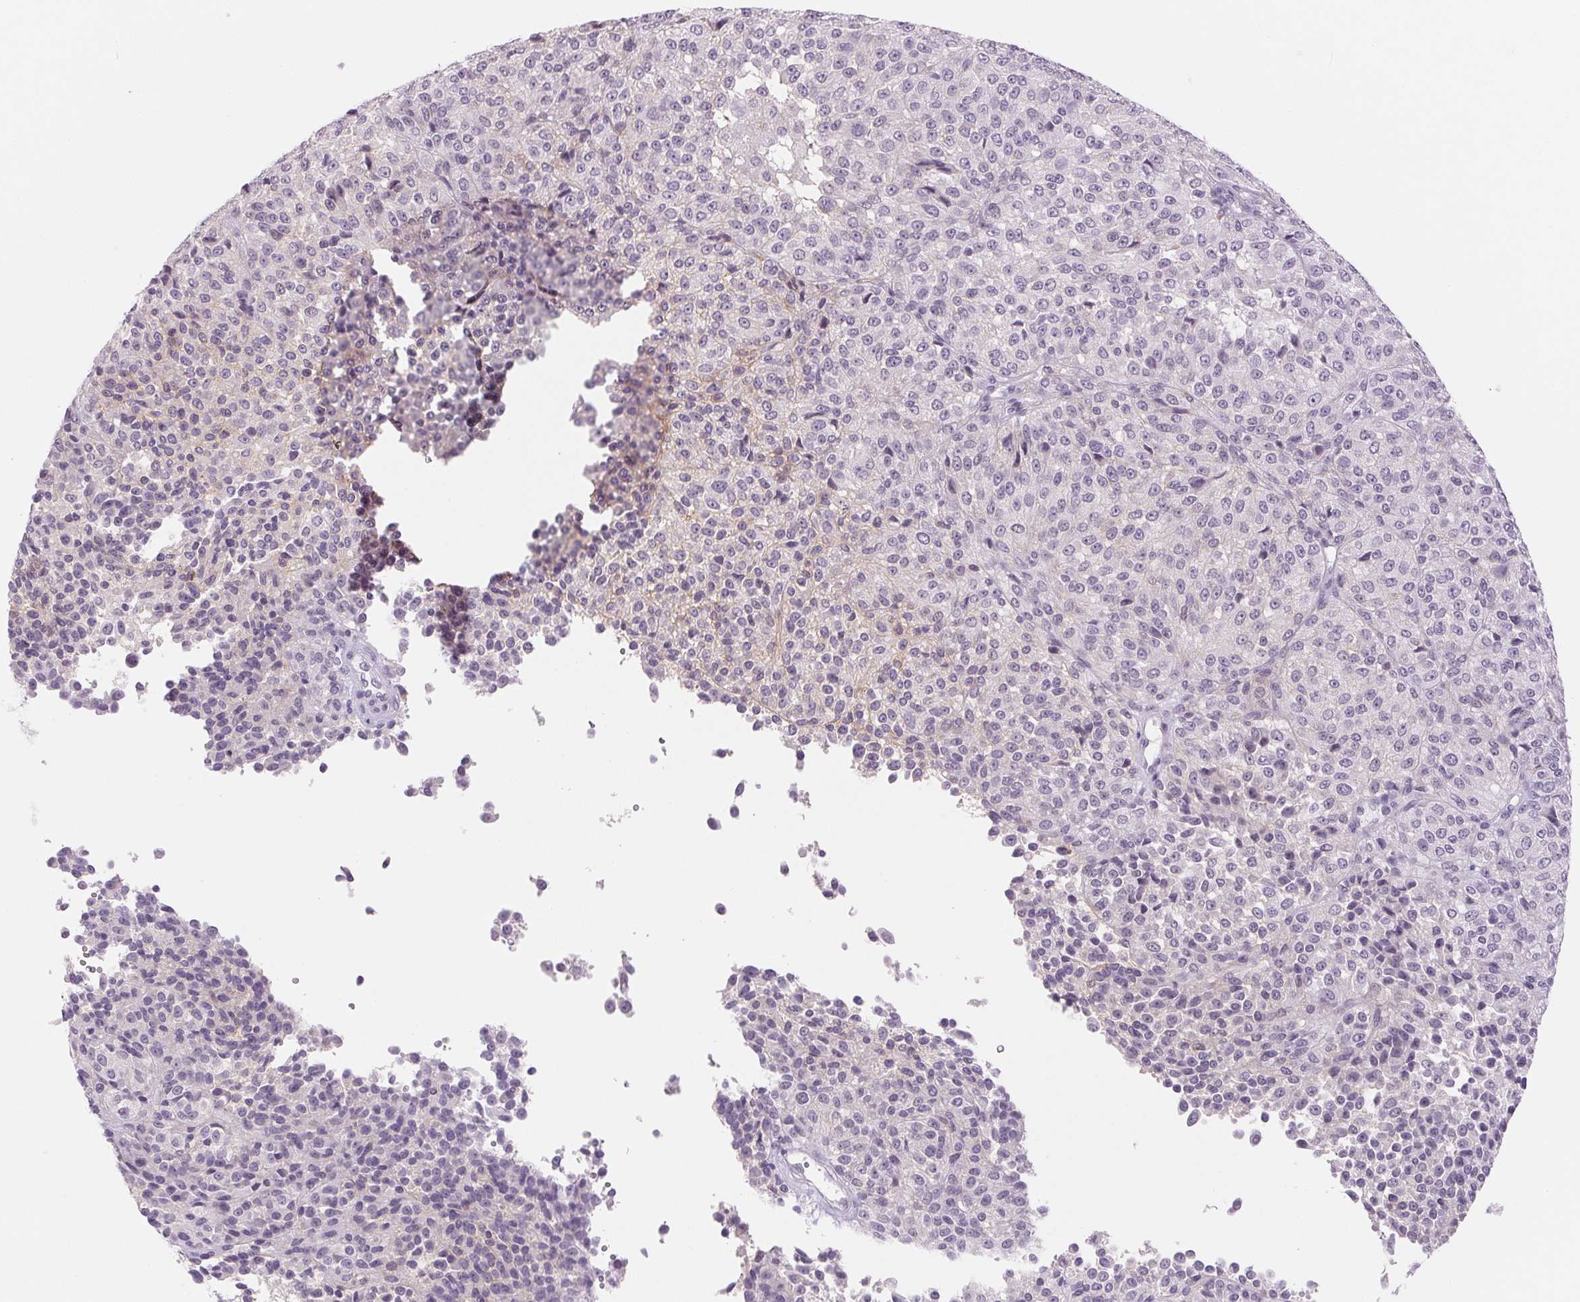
{"staining": {"intensity": "negative", "quantity": "none", "location": "none"}, "tissue": "melanoma", "cell_type": "Tumor cells", "image_type": "cancer", "snomed": [{"axis": "morphology", "description": "Malignant melanoma, Metastatic site"}, {"axis": "topography", "description": "Brain"}], "caption": "Tumor cells are negative for brown protein staining in melanoma. The staining is performed using DAB (3,3'-diaminobenzidine) brown chromogen with nuclei counter-stained in using hematoxylin.", "gene": "EHHADH", "patient": {"sex": "female", "age": 56}}